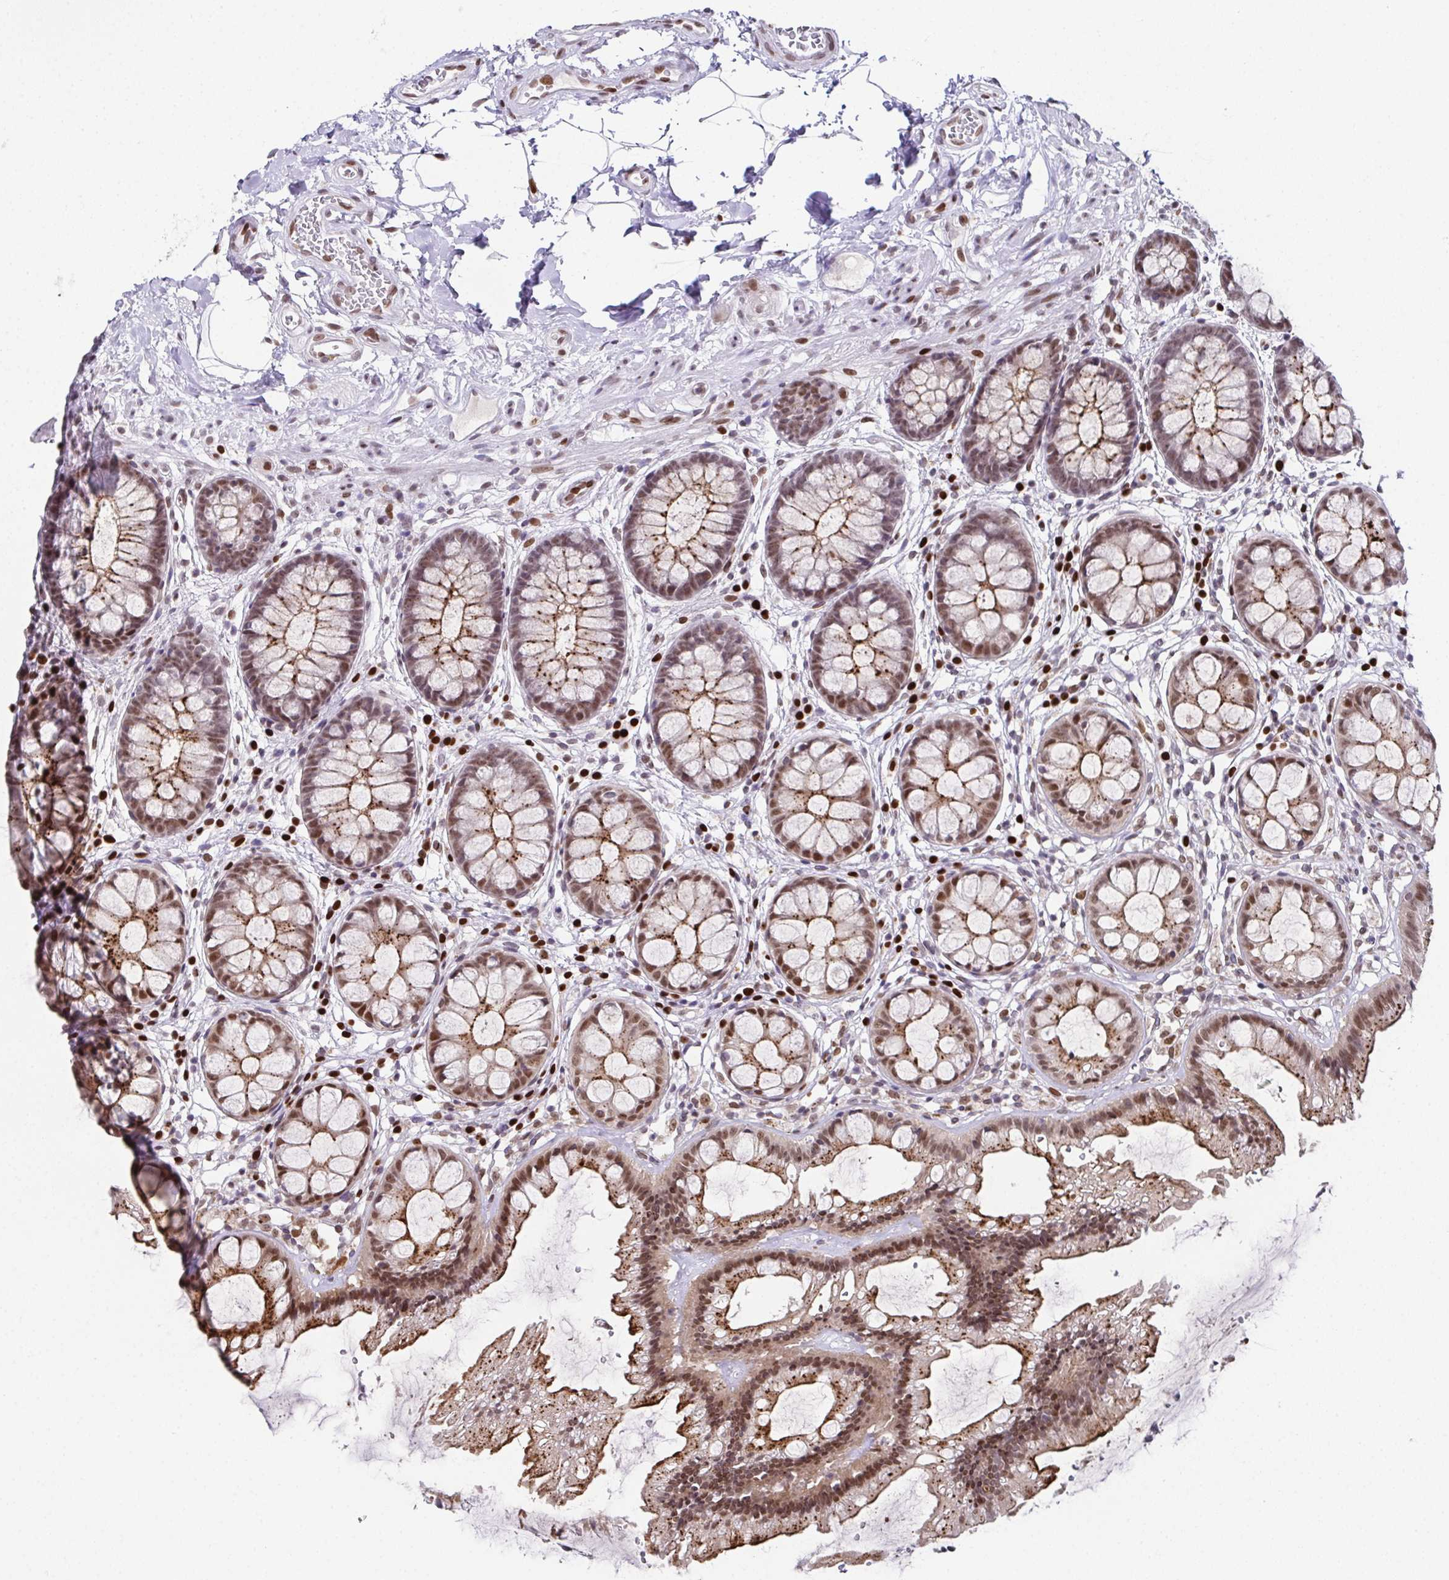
{"staining": {"intensity": "moderate", "quantity": ">75%", "location": "cytoplasmic/membranous,nuclear"}, "tissue": "rectum", "cell_type": "Glandular cells", "image_type": "normal", "snomed": [{"axis": "morphology", "description": "Normal tissue, NOS"}, {"axis": "topography", "description": "Rectum"}], "caption": "Immunohistochemical staining of benign human rectum shows medium levels of moderate cytoplasmic/membranous,nuclear staining in approximately >75% of glandular cells.", "gene": "RB1", "patient": {"sex": "female", "age": 62}}